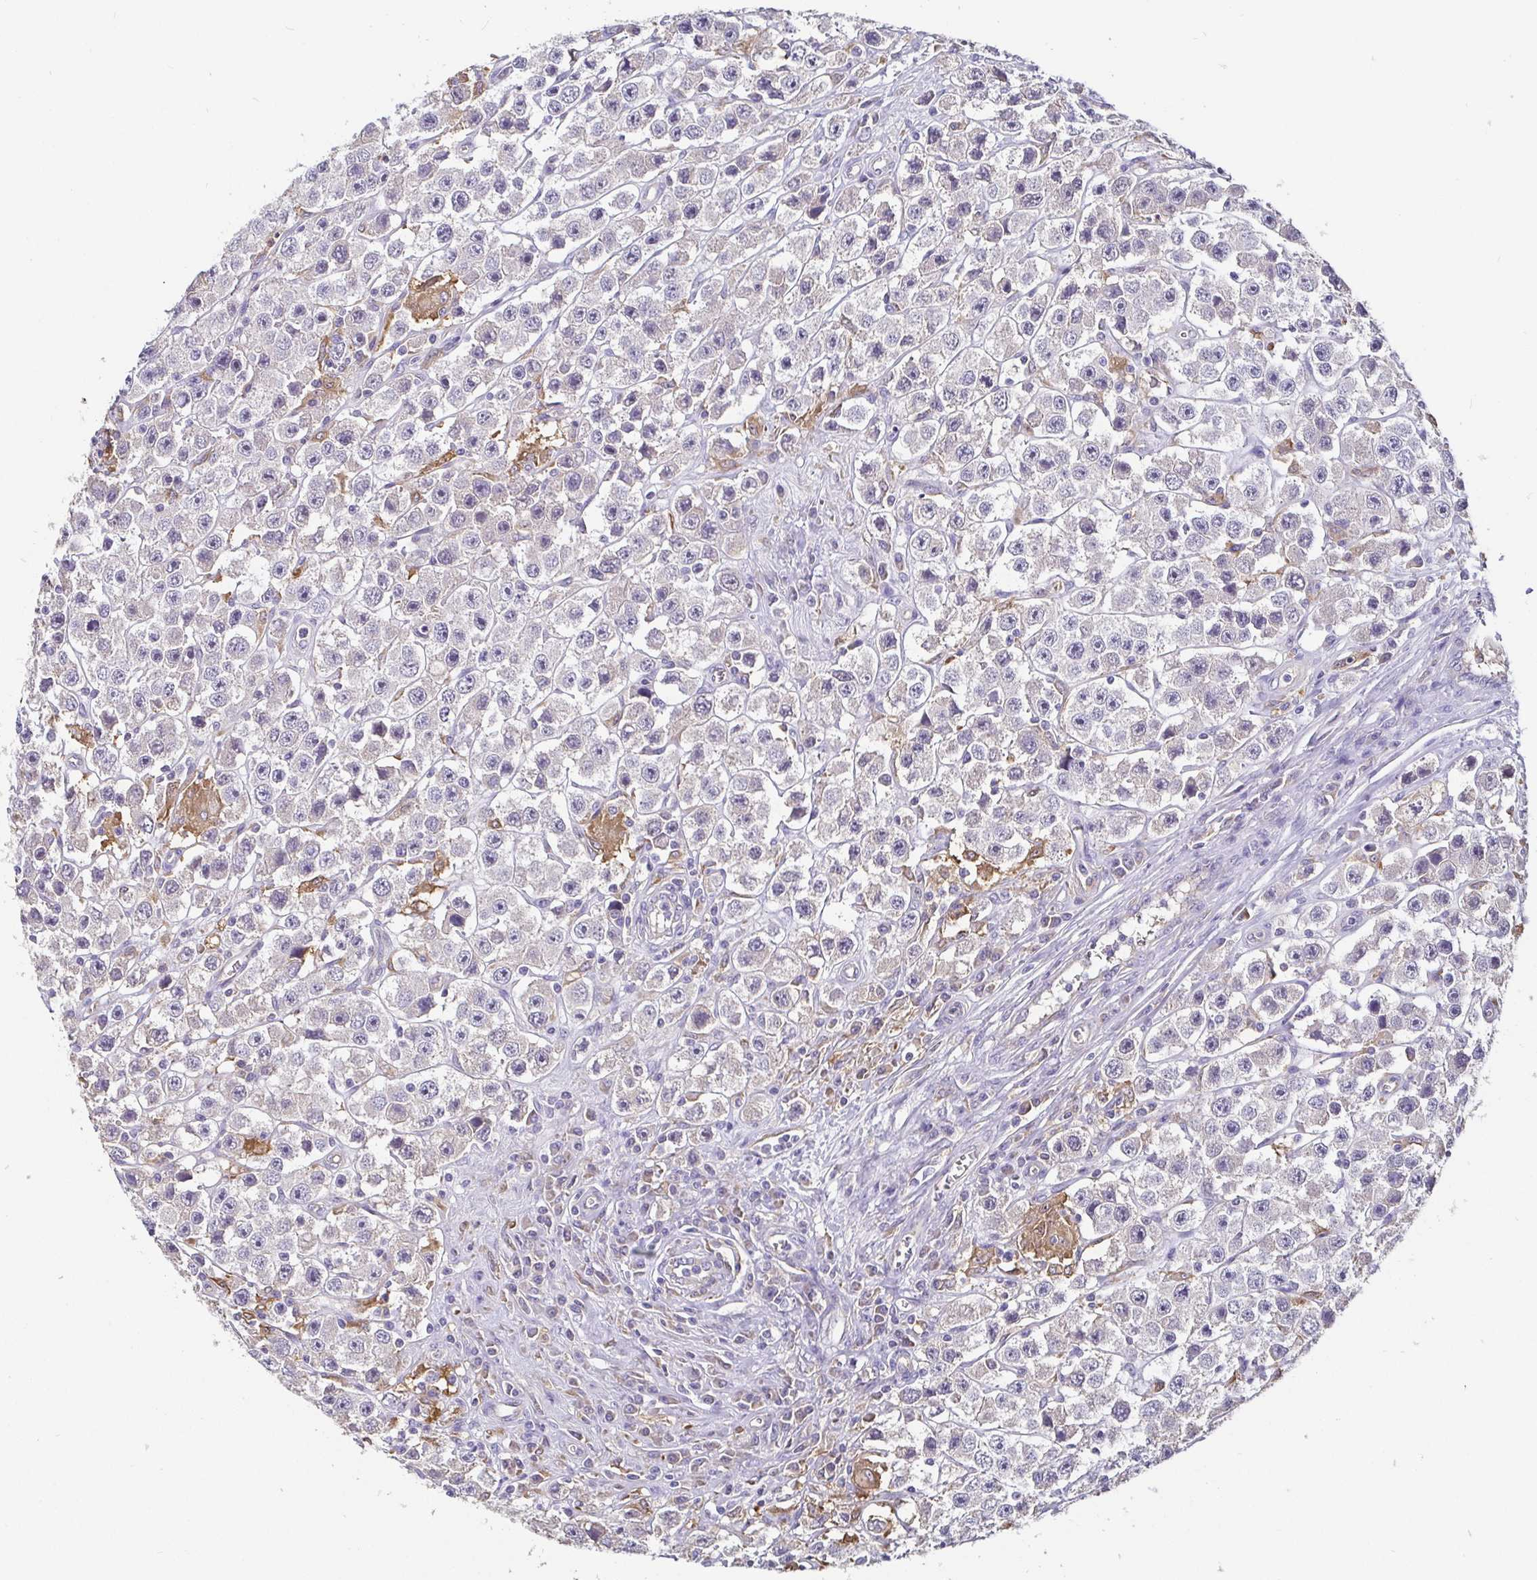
{"staining": {"intensity": "negative", "quantity": "none", "location": "none"}, "tissue": "testis cancer", "cell_type": "Tumor cells", "image_type": "cancer", "snomed": [{"axis": "morphology", "description": "Seminoma, NOS"}, {"axis": "topography", "description": "Testis"}], "caption": "This histopathology image is of testis seminoma stained with immunohistochemistry (IHC) to label a protein in brown with the nuclei are counter-stained blue. There is no expression in tumor cells.", "gene": "ADAMTS6", "patient": {"sex": "male", "age": 45}}